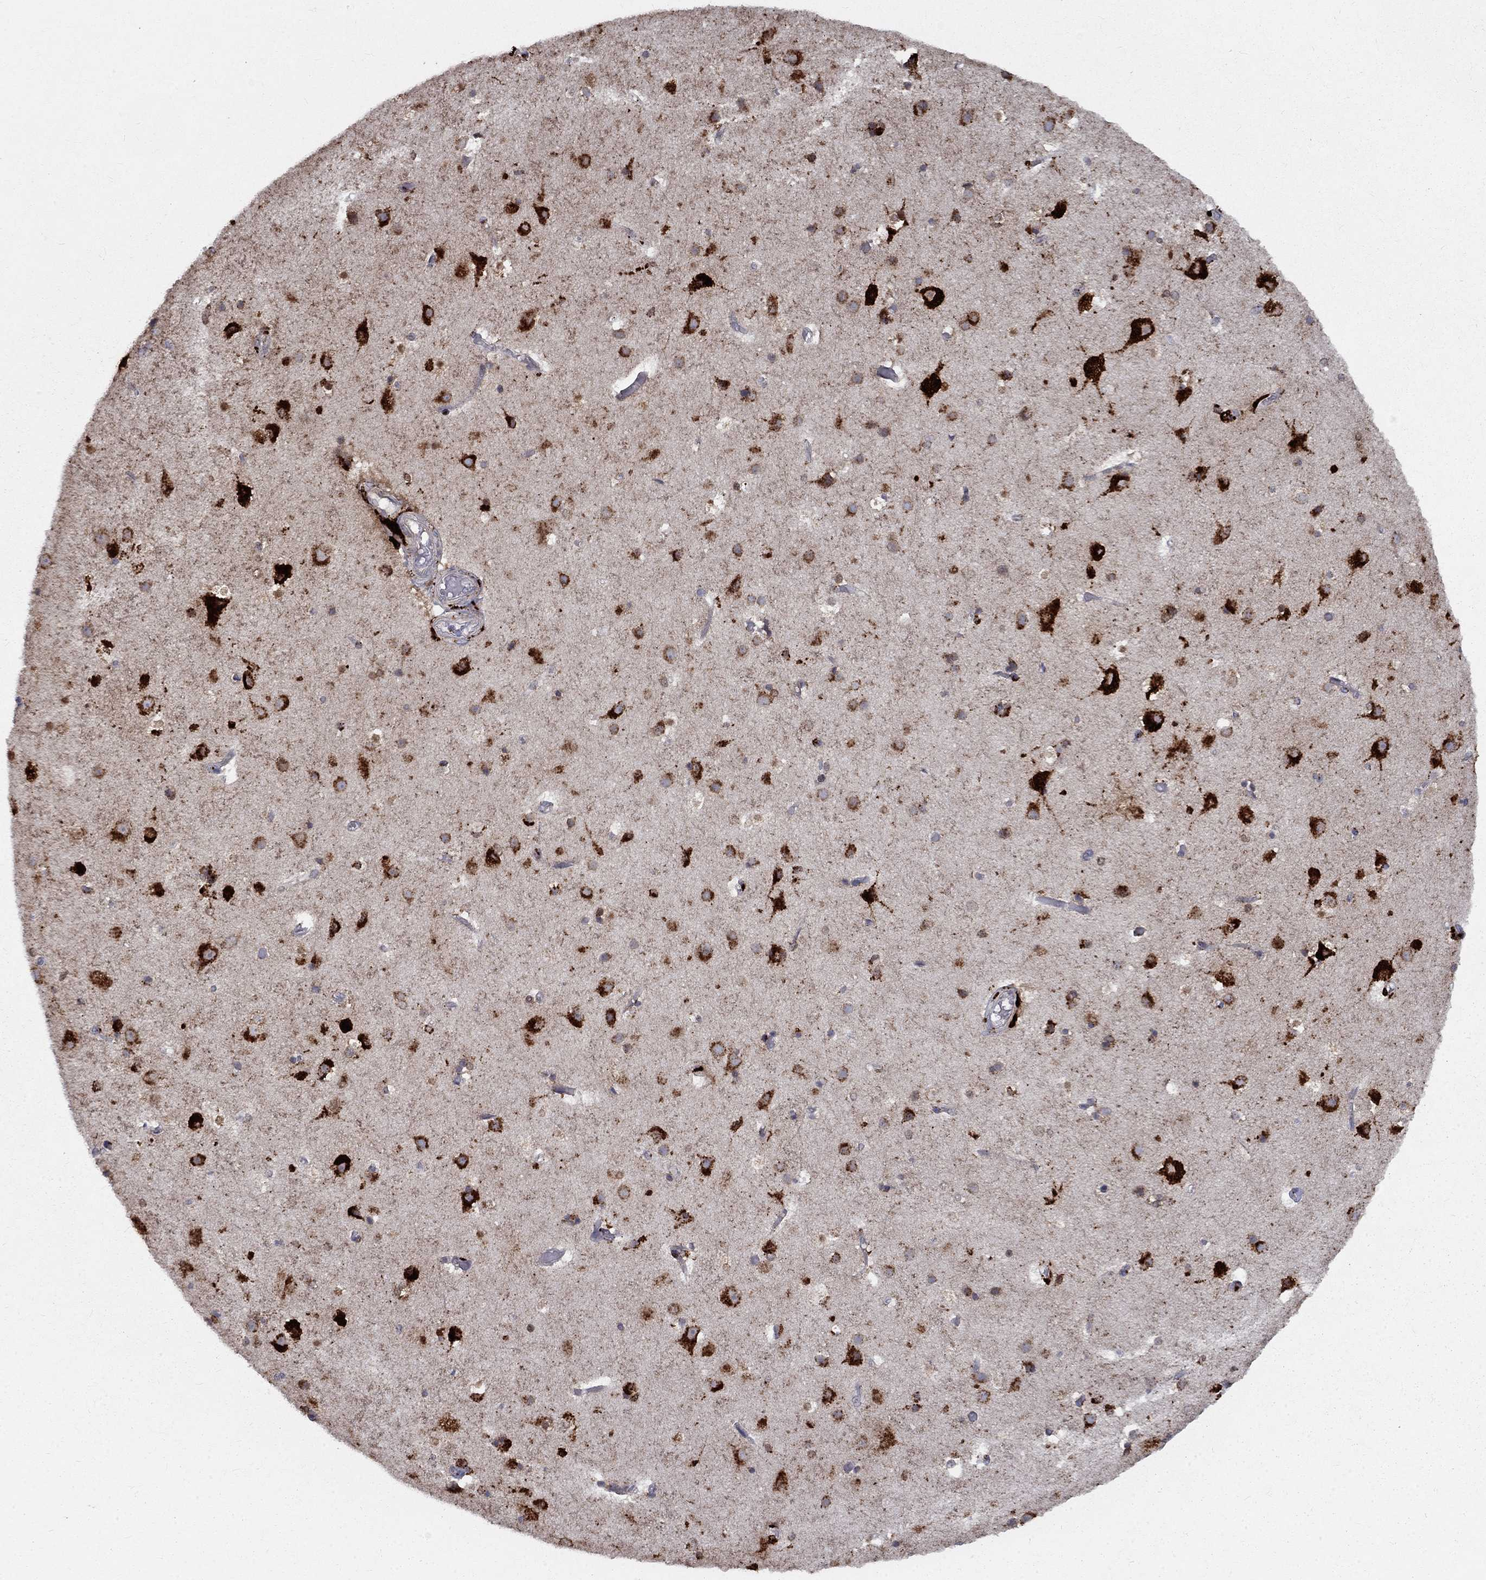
{"staining": {"intensity": "negative", "quantity": "none", "location": "none"}, "tissue": "cerebral cortex", "cell_type": "Endothelial cells", "image_type": "normal", "snomed": [{"axis": "morphology", "description": "Normal tissue, NOS"}, {"axis": "topography", "description": "Cerebral cortex"}], "caption": "This is an immunohistochemistry (IHC) histopathology image of normal cerebral cortex. There is no expression in endothelial cells.", "gene": "EPDR1", "patient": {"sex": "female", "age": 52}}